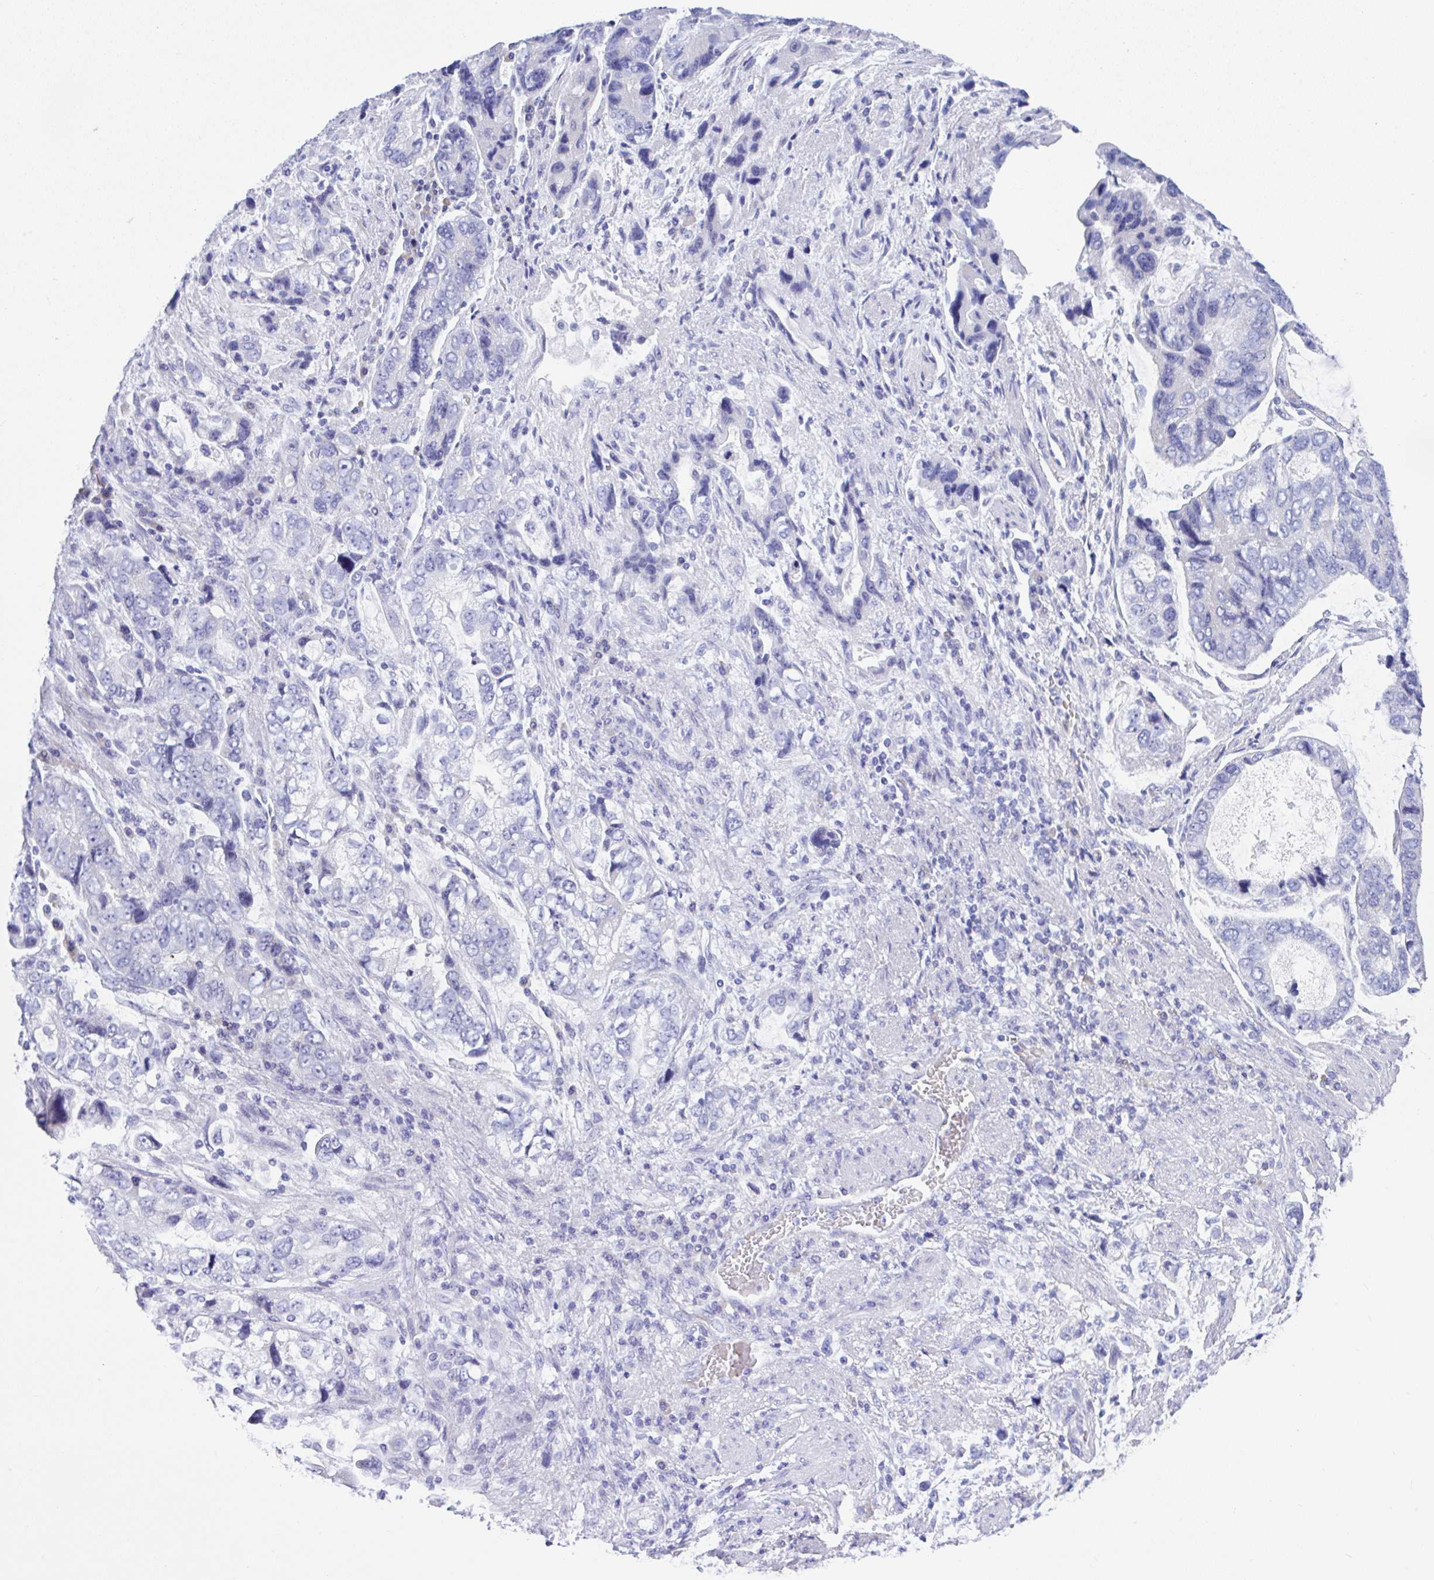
{"staining": {"intensity": "negative", "quantity": "none", "location": "none"}, "tissue": "stomach cancer", "cell_type": "Tumor cells", "image_type": "cancer", "snomed": [{"axis": "morphology", "description": "Adenocarcinoma, NOS"}, {"axis": "topography", "description": "Stomach, lower"}], "caption": "Immunohistochemistry micrograph of human stomach cancer (adenocarcinoma) stained for a protein (brown), which exhibits no expression in tumor cells.", "gene": "SEL1L2", "patient": {"sex": "female", "age": 93}}